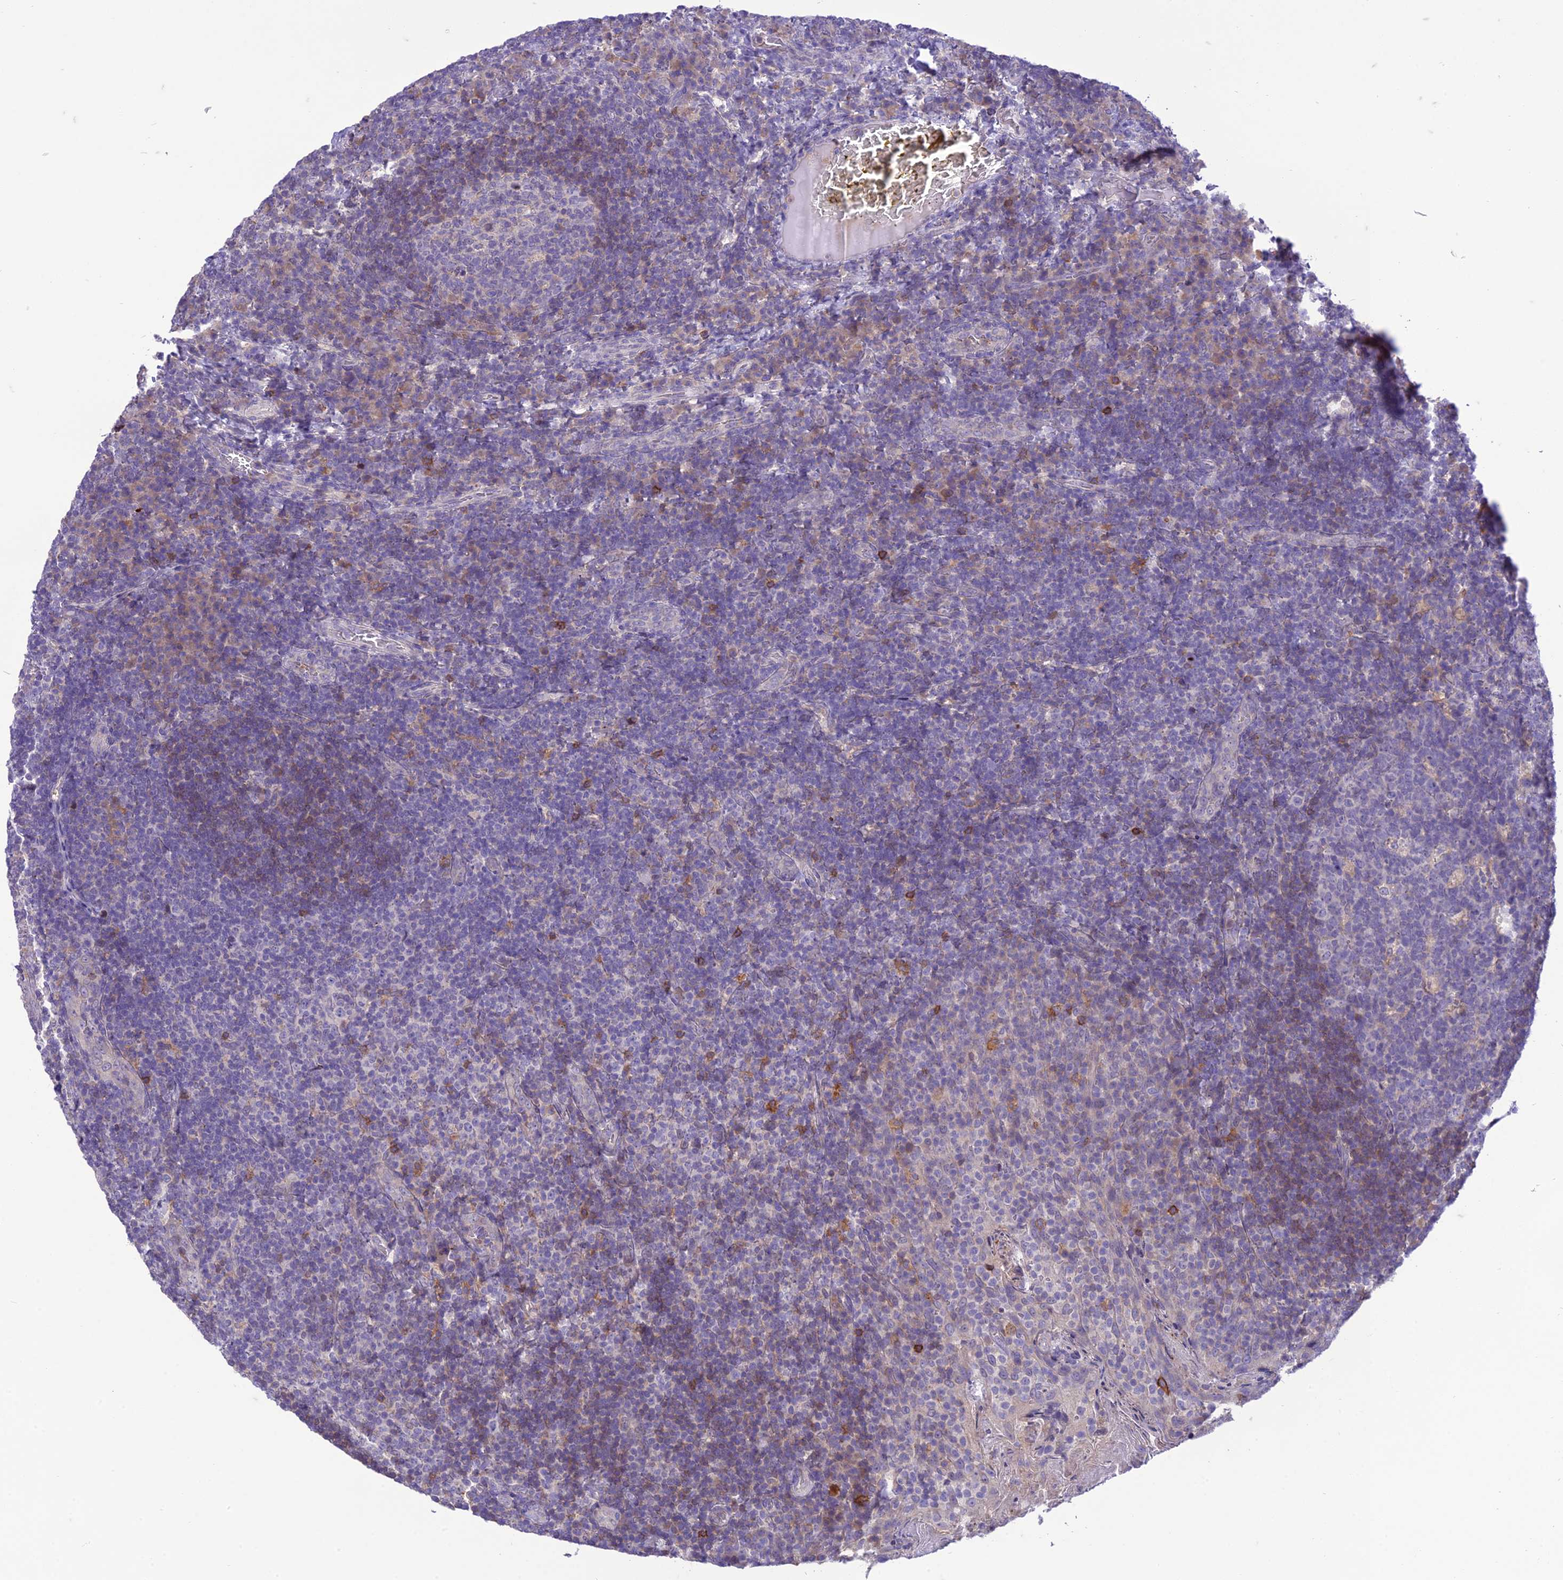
{"staining": {"intensity": "negative", "quantity": "none", "location": "none"}, "tissue": "tonsil", "cell_type": "Germinal center cells", "image_type": "normal", "snomed": [{"axis": "morphology", "description": "Normal tissue, NOS"}, {"axis": "topography", "description": "Tonsil"}], "caption": "Unremarkable tonsil was stained to show a protein in brown. There is no significant staining in germinal center cells. Brightfield microscopy of immunohistochemistry stained with DAB (brown) and hematoxylin (blue), captured at high magnification.", "gene": "ITGAE", "patient": {"sex": "male", "age": 17}}